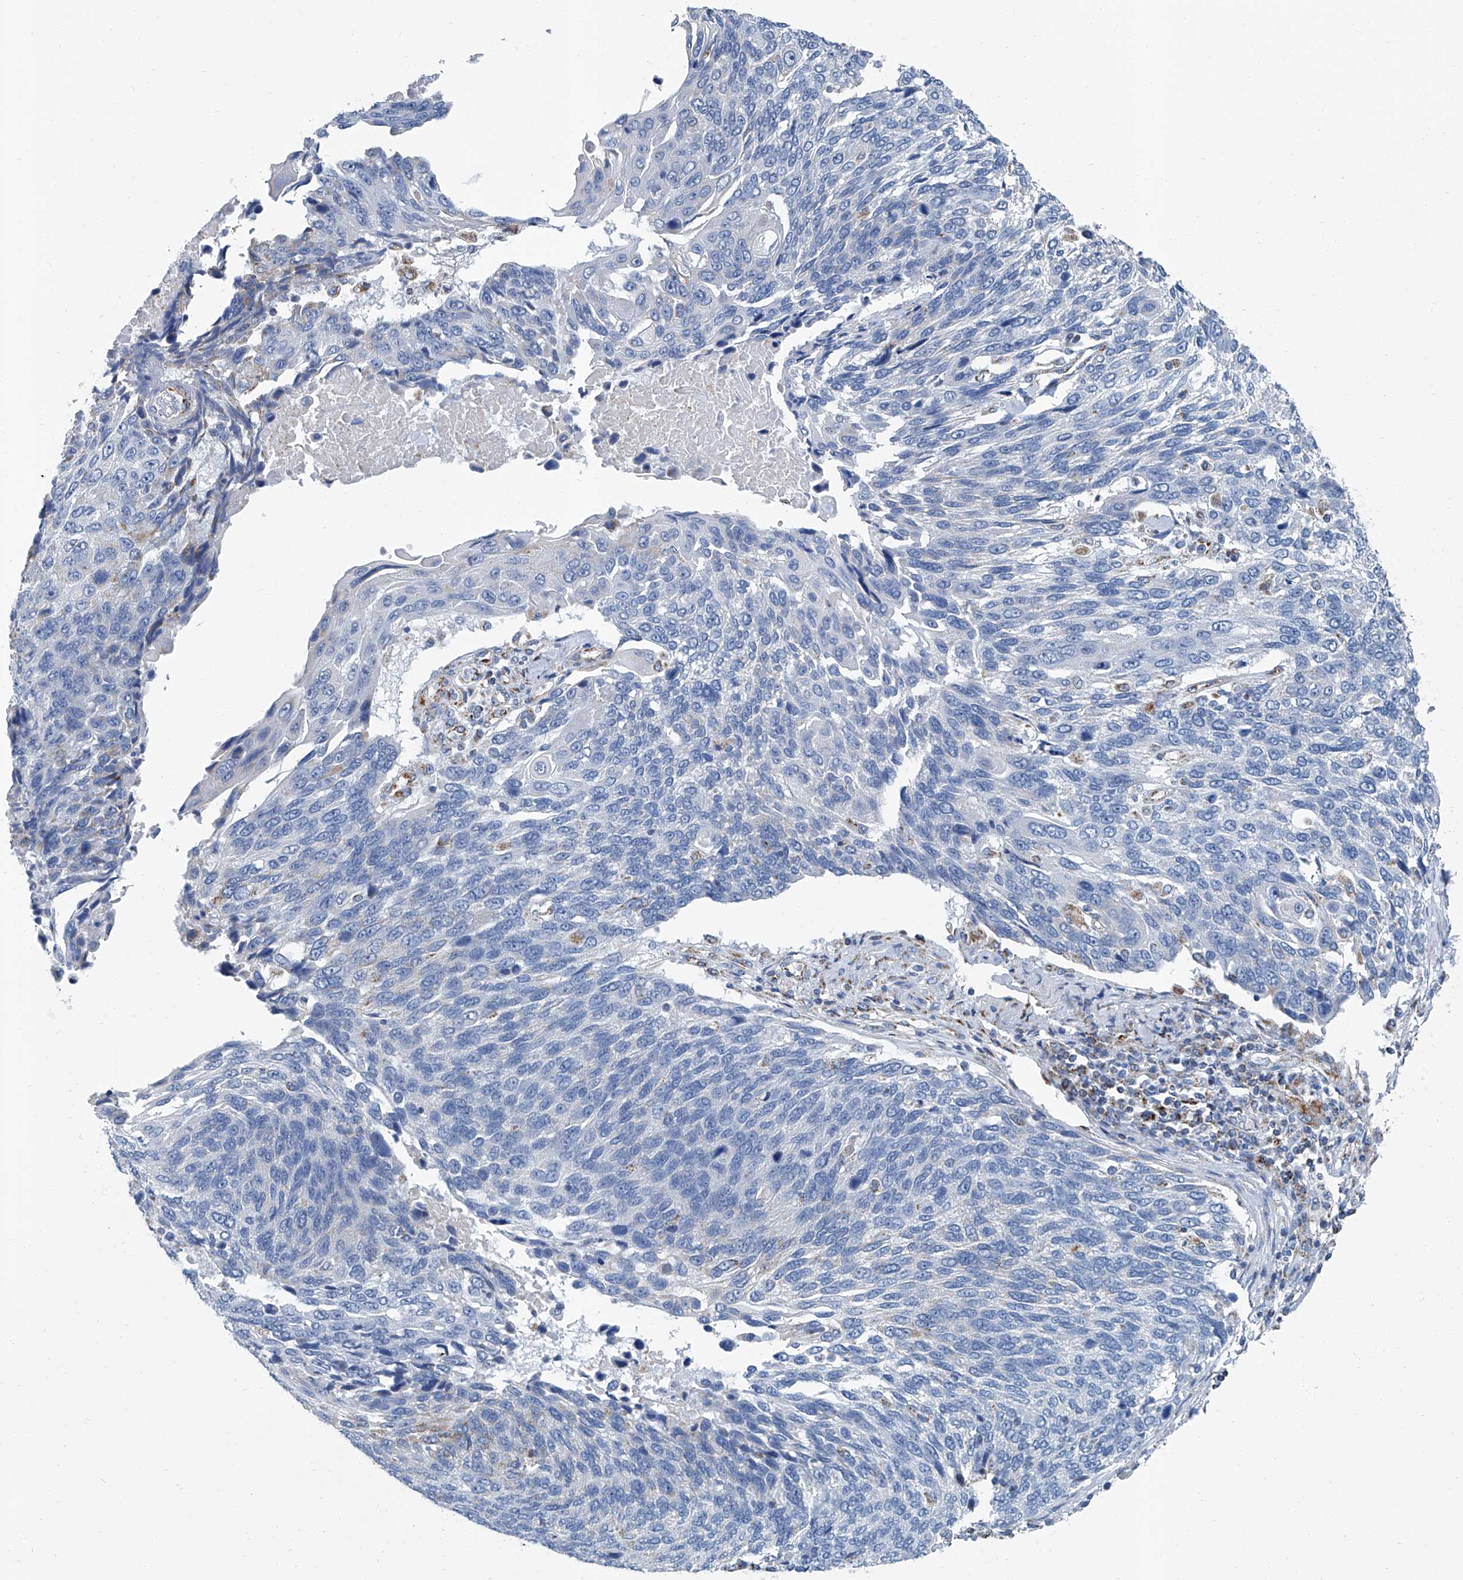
{"staining": {"intensity": "negative", "quantity": "none", "location": "none"}, "tissue": "lung cancer", "cell_type": "Tumor cells", "image_type": "cancer", "snomed": [{"axis": "morphology", "description": "Squamous cell carcinoma, NOS"}, {"axis": "topography", "description": "Lung"}], "caption": "Lung squamous cell carcinoma was stained to show a protein in brown. There is no significant staining in tumor cells.", "gene": "MT-ND1", "patient": {"sex": "male", "age": 66}}